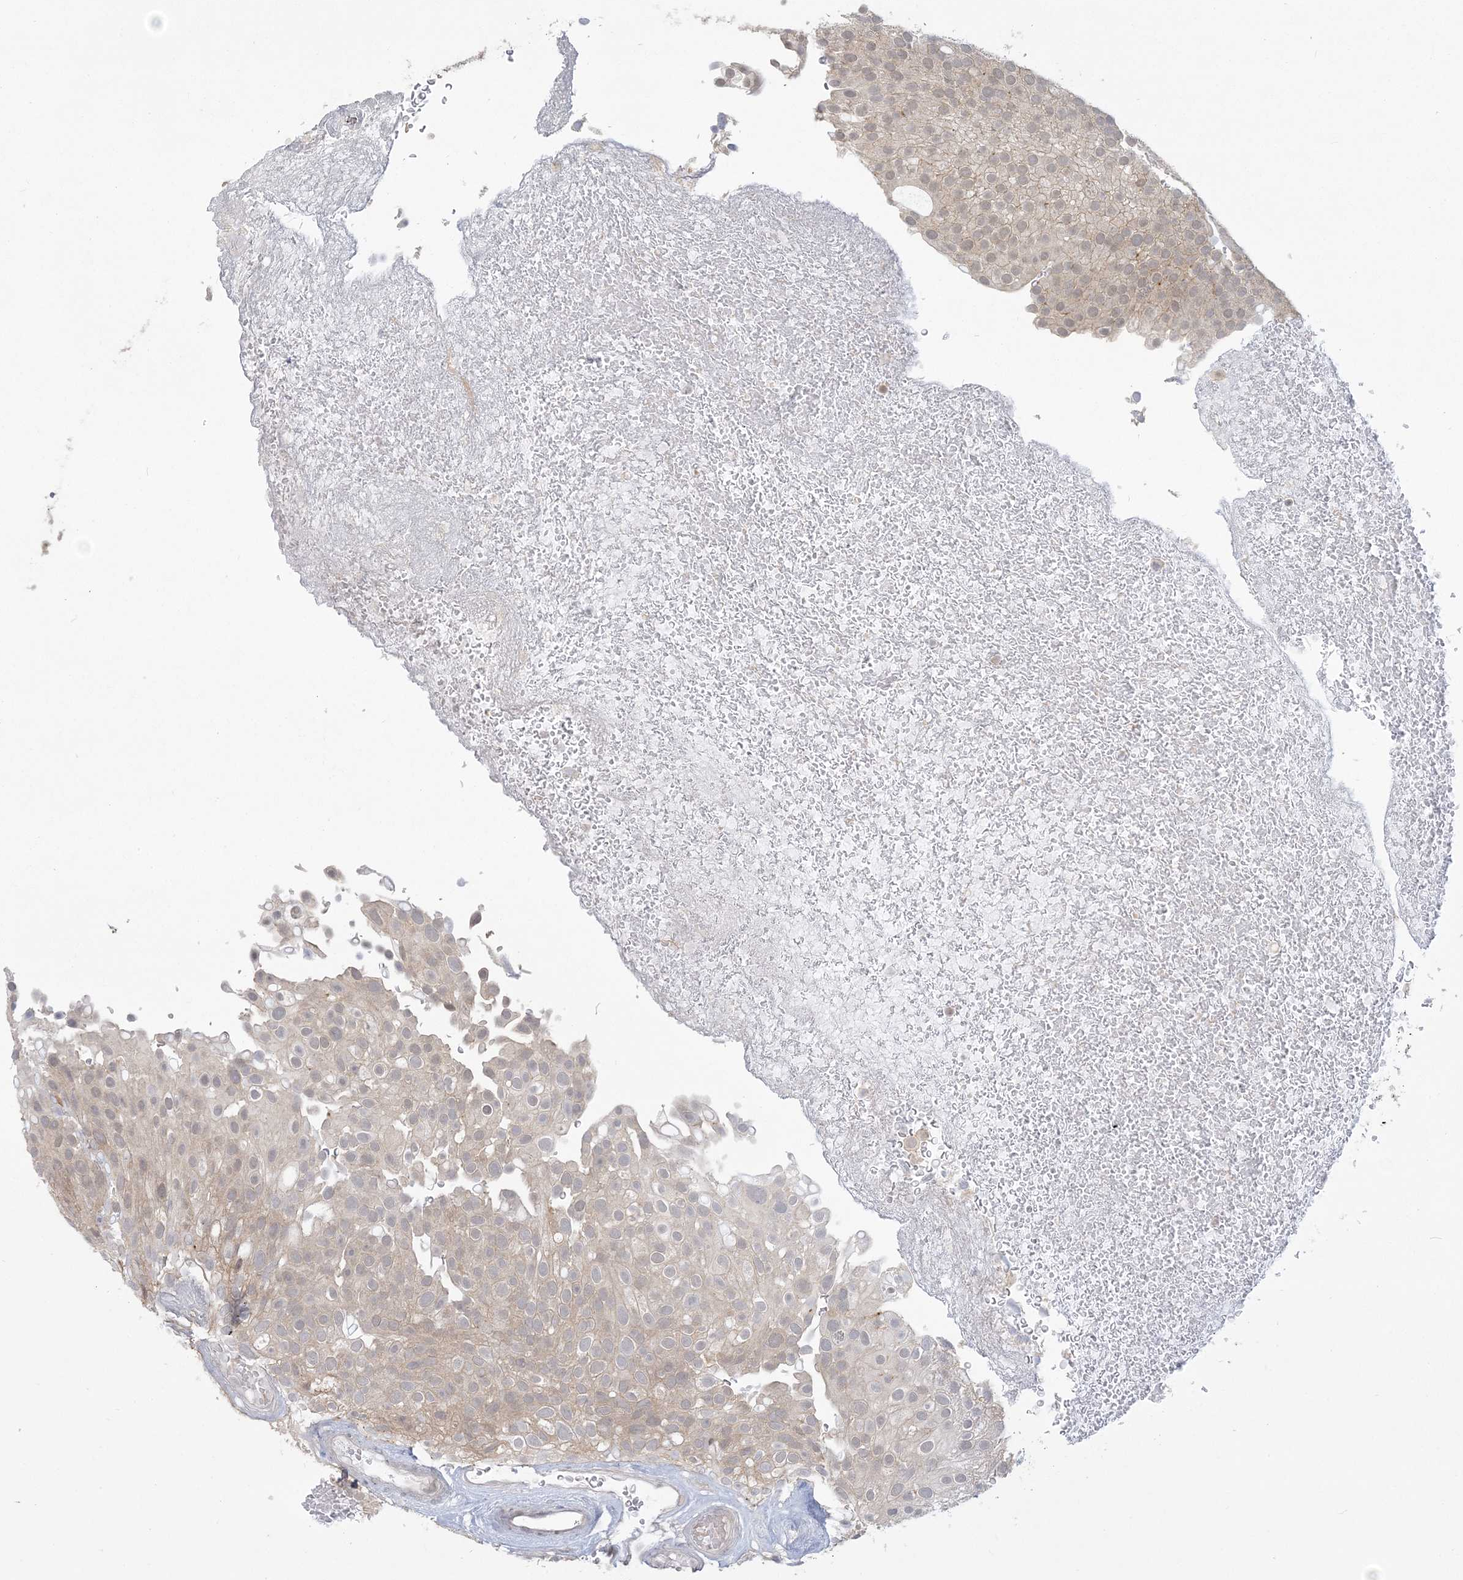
{"staining": {"intensity": "weak", "quantity": ">75%", "location": "cytoplasmic/membranous,nuclear"}, "tissue": "urothelial cancer", "cell_type": "Tumor cells", "image_type": "cancer", "snomed": [{"axis": "morphology", "description": "Urothelial carcinoma, Low grade"}, {"axis": "topography", "description": "Urinary bladder"}], "caption": "Human urothelial cancer stained for a protein (brown) shows weak cytoplasmic/membranous and nuclear positive positivity in about >75% of tumor cells.", "gene": "ANKS1A", "patient": {"sex": "male", "age": 78}}